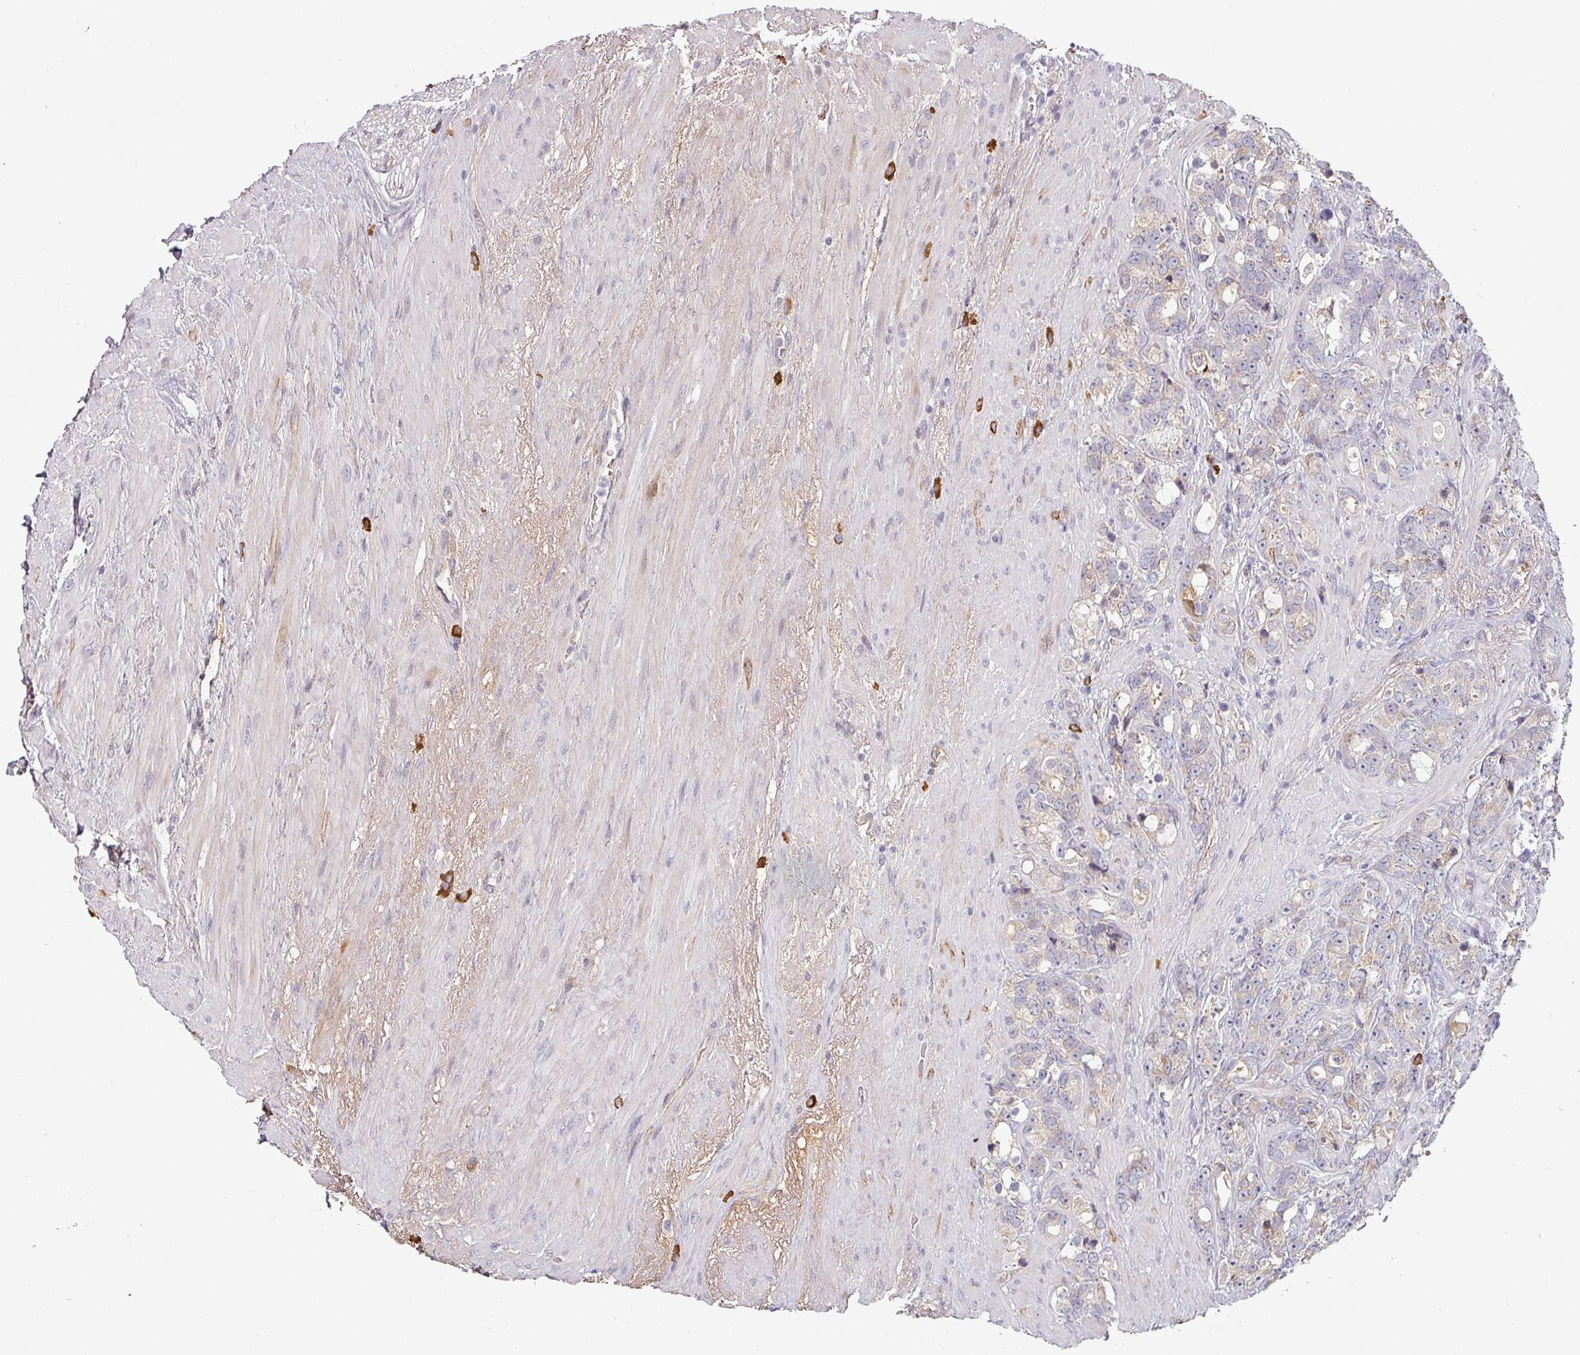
{"staining": {"intensity": "weak", "quantity": "25%-75%", "location": "cytoplasmic/membranous"}, "tissue": "prostate cancer", "cell_type": "Tumor cells", "image_type": "cancer", "snomed": [{"axis": "morphology", "description": "Adenocarcinoma, High grade"}, {"axis": "topography", "description": "Prostate"}], "caption": "Immunohistochemical staining of high-grade adenocarcinoma (prostate) exhibits low levels of weak cytoplasmic/membranous protein positivity in about 25%-75% of tumor cells.", "gene": "CEP78", "patient": {"sex": "male", "age": 74}}